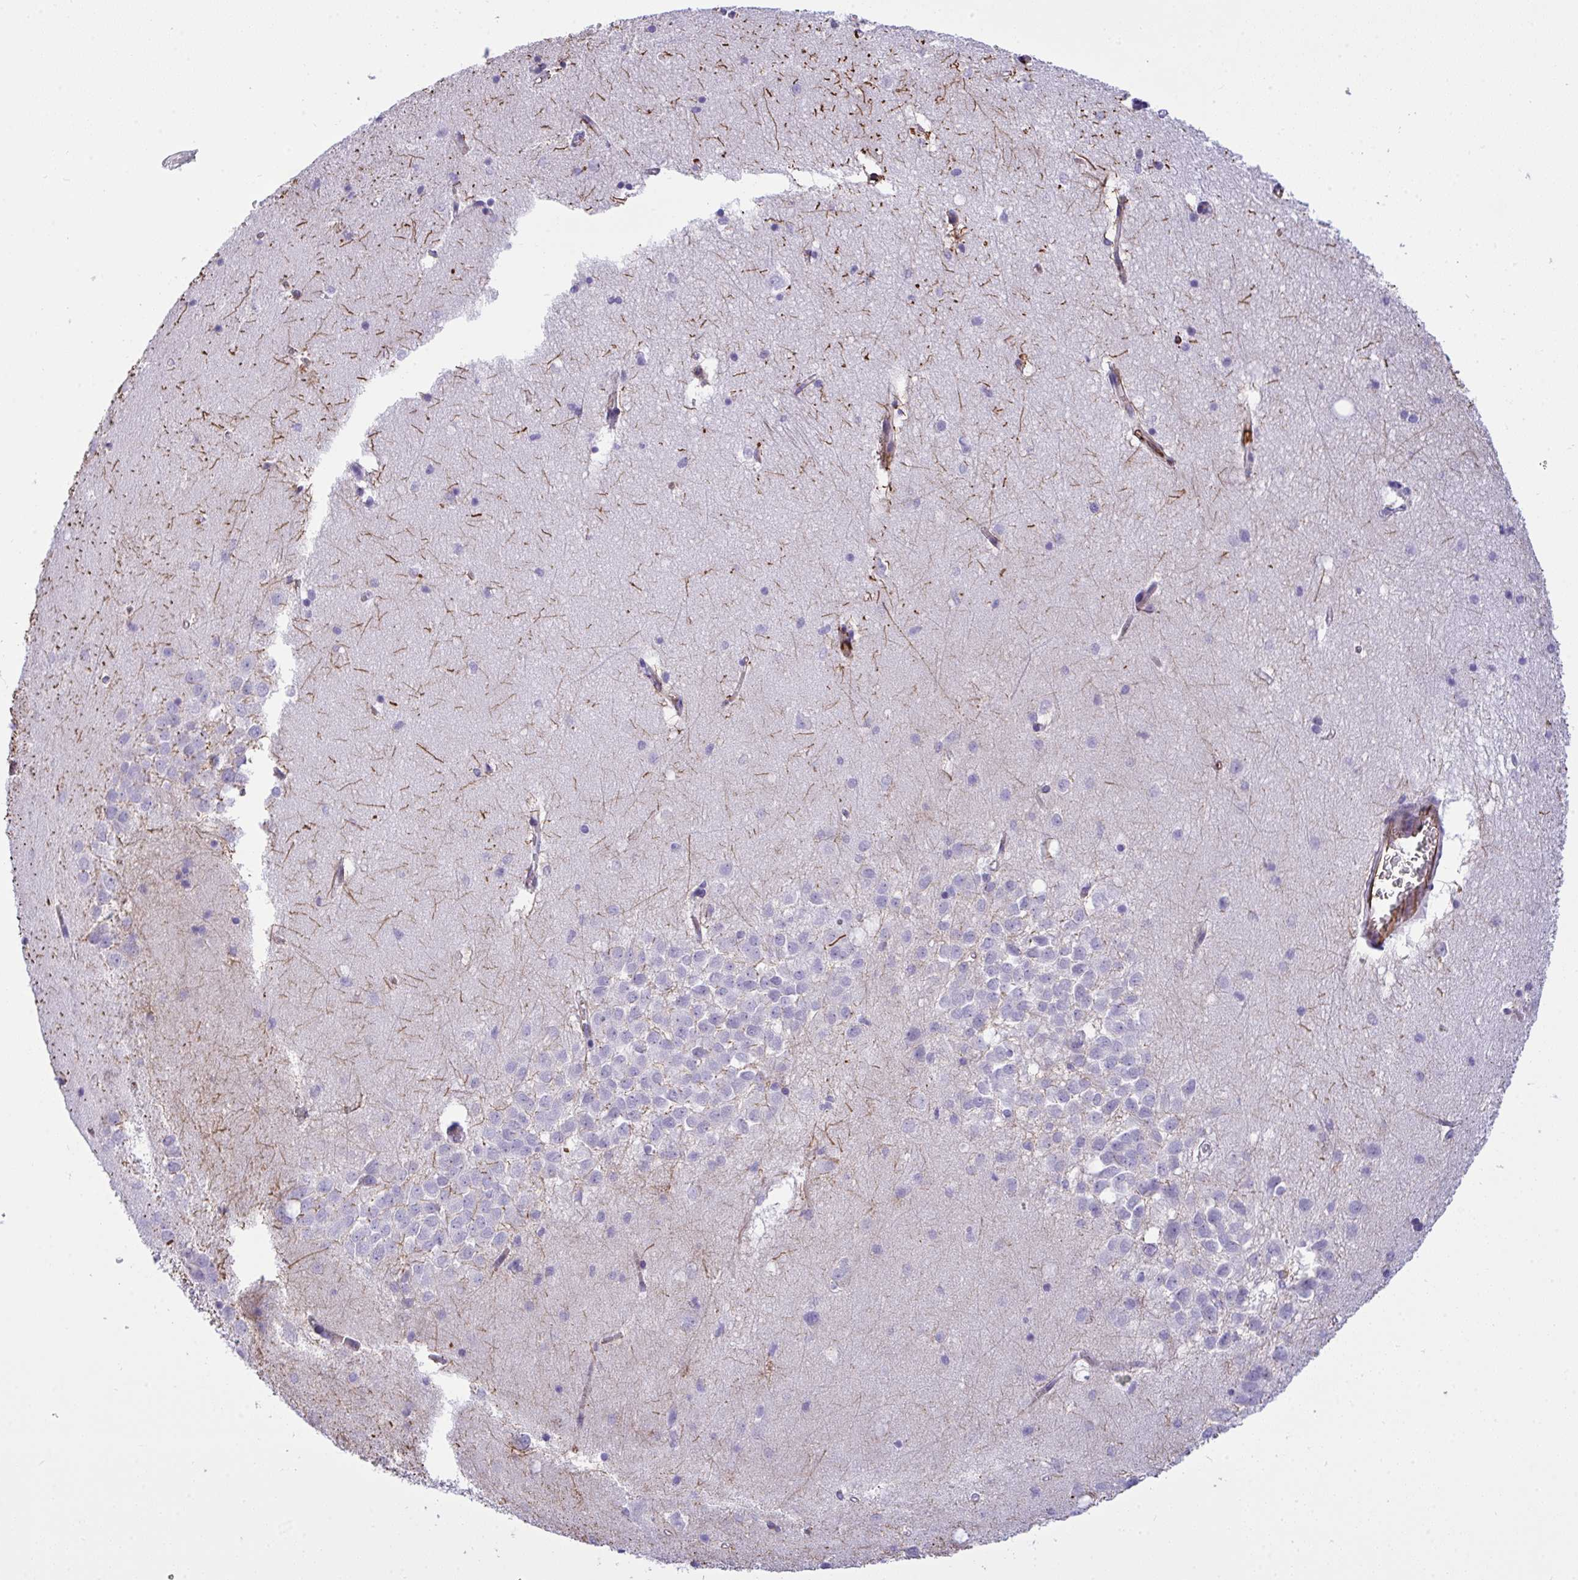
{"staining": {"intensity": "negative", "quantity": "none", "location": "none"}, "tissue": "hippocampus", "cell_type": "Glial cells", "image_type": "normal", "snomed": [{"axis": "morphology", "description": "Normal tissue, NOS"}, {"axis": "topography", "description": "Hippocampus"}], "caption": "Benign hippocampus was stained to show a protein in brown. There is no significant positivity in glial cells. (Brightfield microscopy of DAB IHC at high magnification).", "gene": "SLC35B1", "patient": {"sex": "male", "age": 58}}